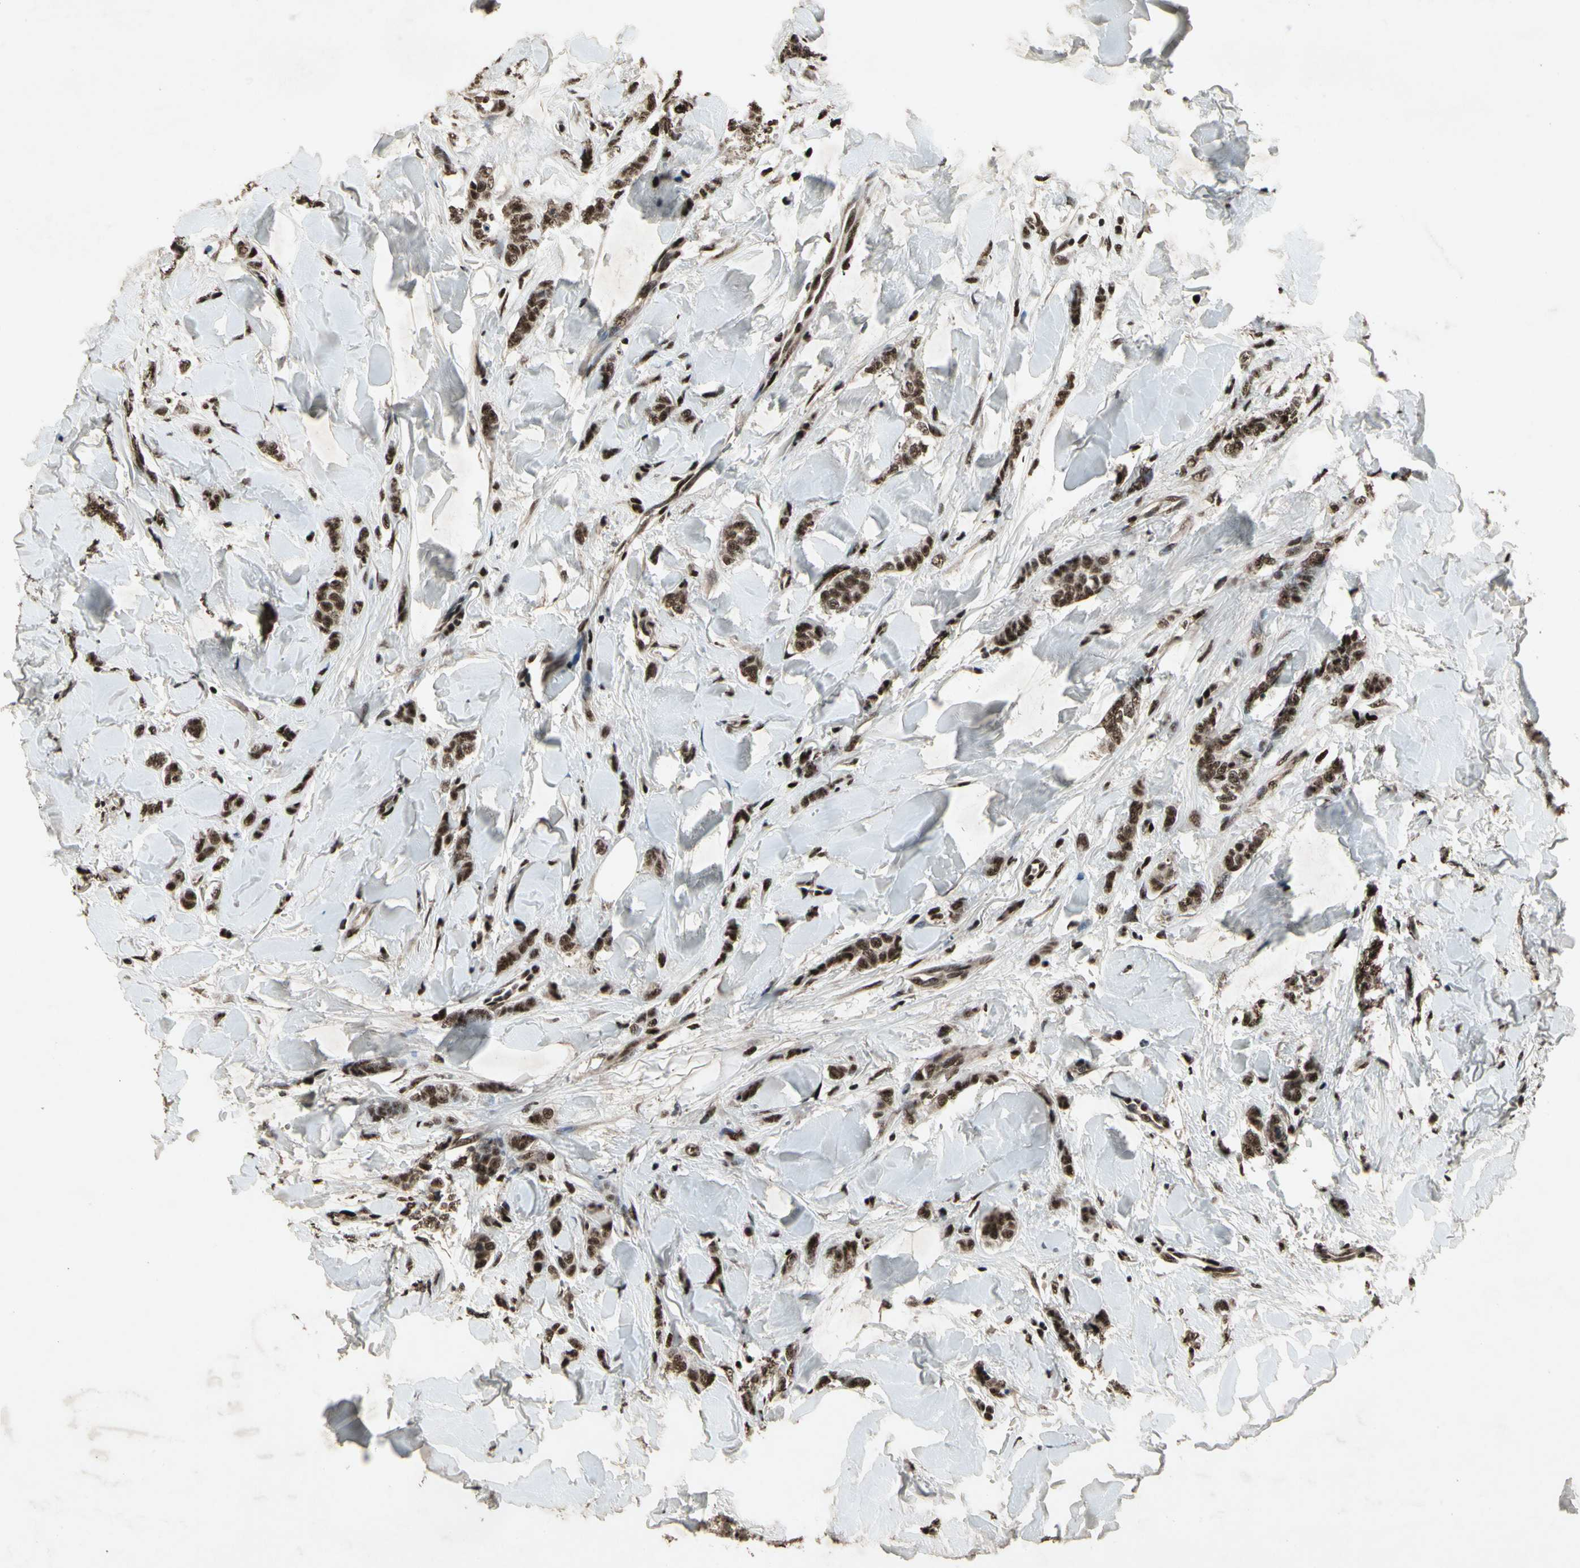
{"staining": {"intensity": "strong", "quantity": ">75%", "location": "cytoplasmic/membranous,nuclear"}, "tissue": "breast cancer", "cell_type": "Tumor cells", "image_type": "cancer", "snomed": [{"axis": "morphology", "description": "Lobular carcinoma"}, {"axis": "topography", "description": "Skin"}, {"axis": "topography", "description": "Breast"}], "caption": "Lobular carcinoma (breast) stained for a protein demonstrates strong cytoplasmic/membranous and nuclear positivity in tumor cells.", "gene": "TBX2", "patient": {"sex": "female", "age": 46}}